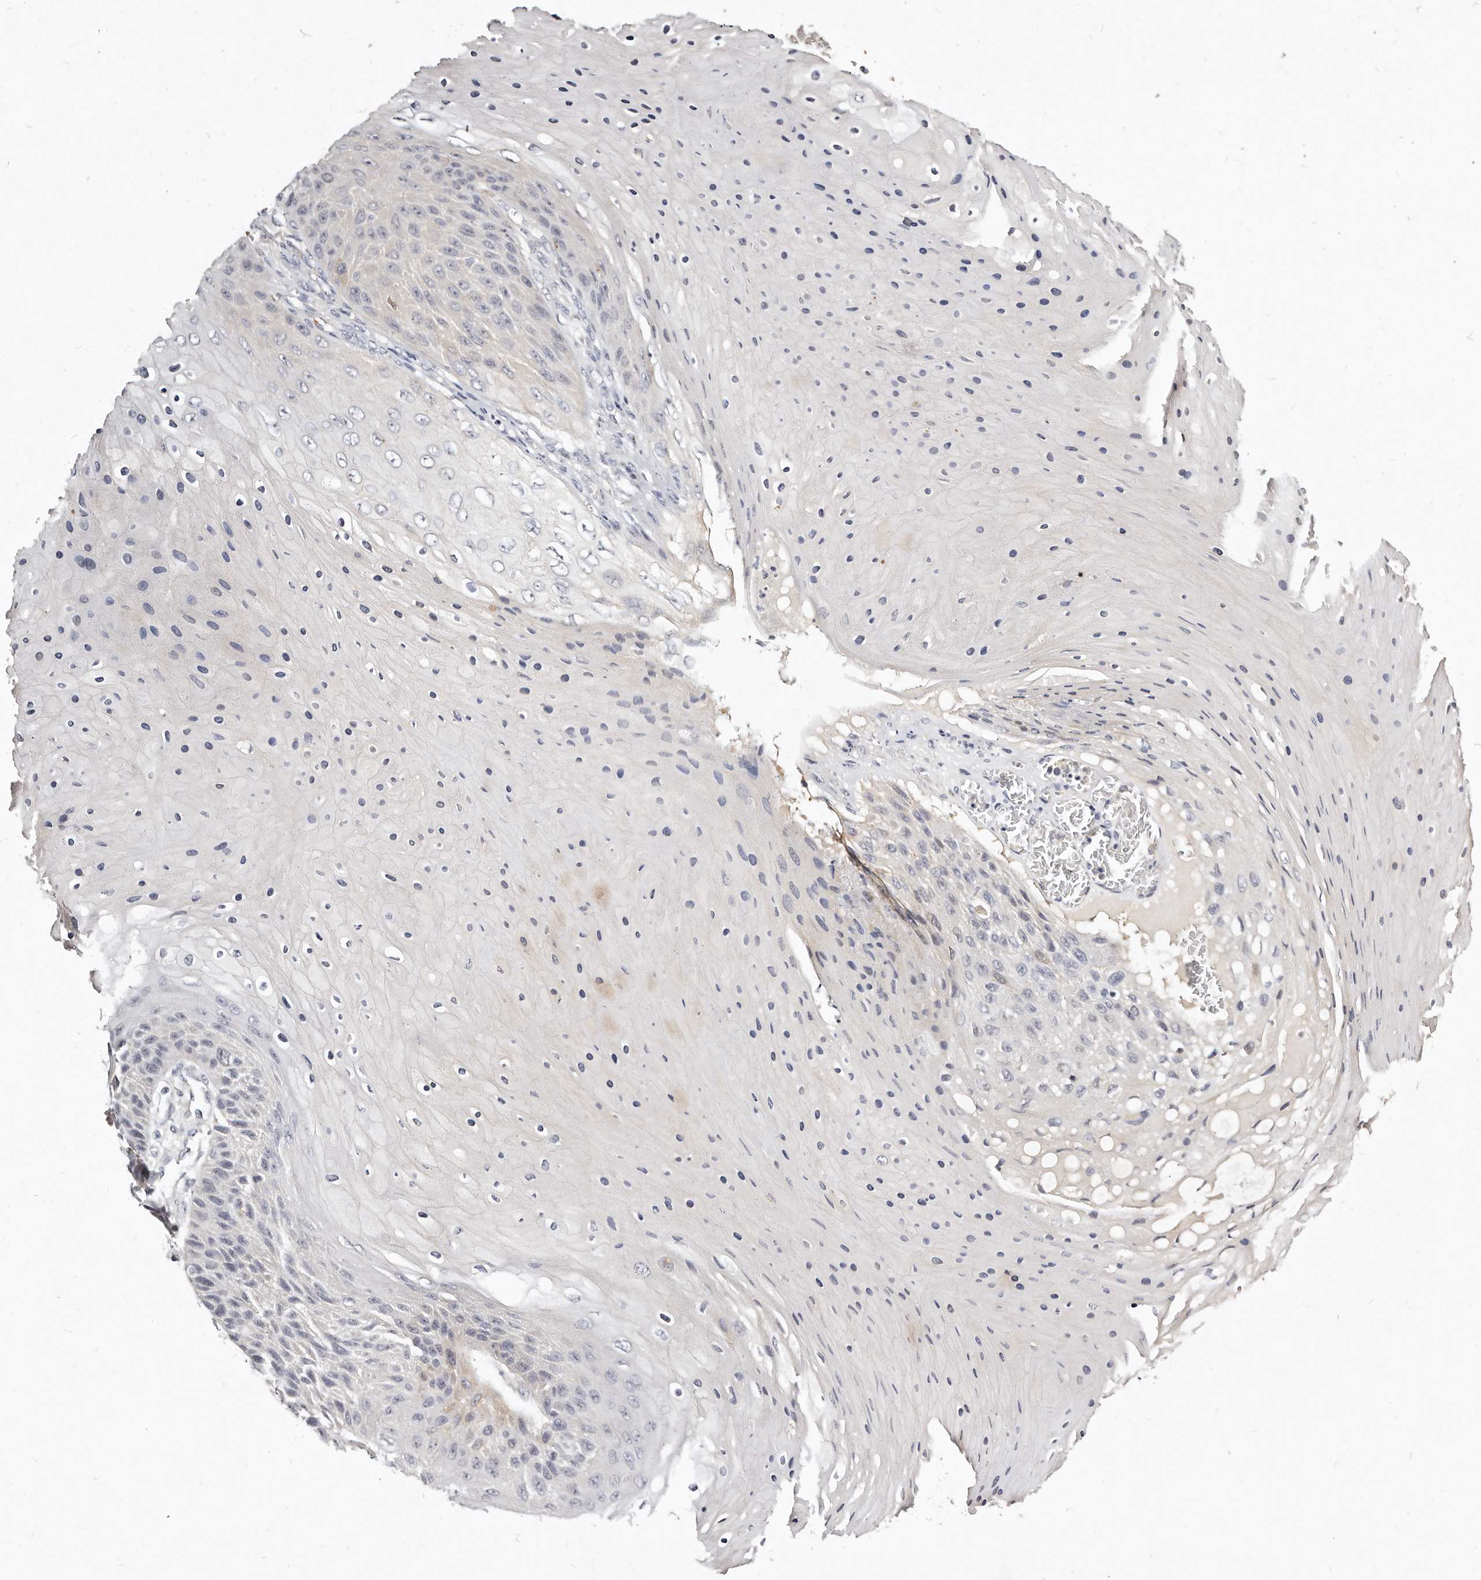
{"staining": {"intensity": "negative", "quantity": "none", "location": "none"}, "tissue": "skin cancer", "cell_type": "Tumor cells", "image_type": "cancer", "snomed": [{"axis": "morphology", "description": "Squamous cell carcinoma, NOS"}, {"axis": "topography", "description": "Skin"}], "caption": "The immunohistochemistry (IHC) photomicrograph has no significant staining in tumor cells of skin cancer (squamous cell carcinoma) tissue. Nuclei are stained in blue.", "gene": "MRPS33", "patient": {"sex": "female", "age": 88}}